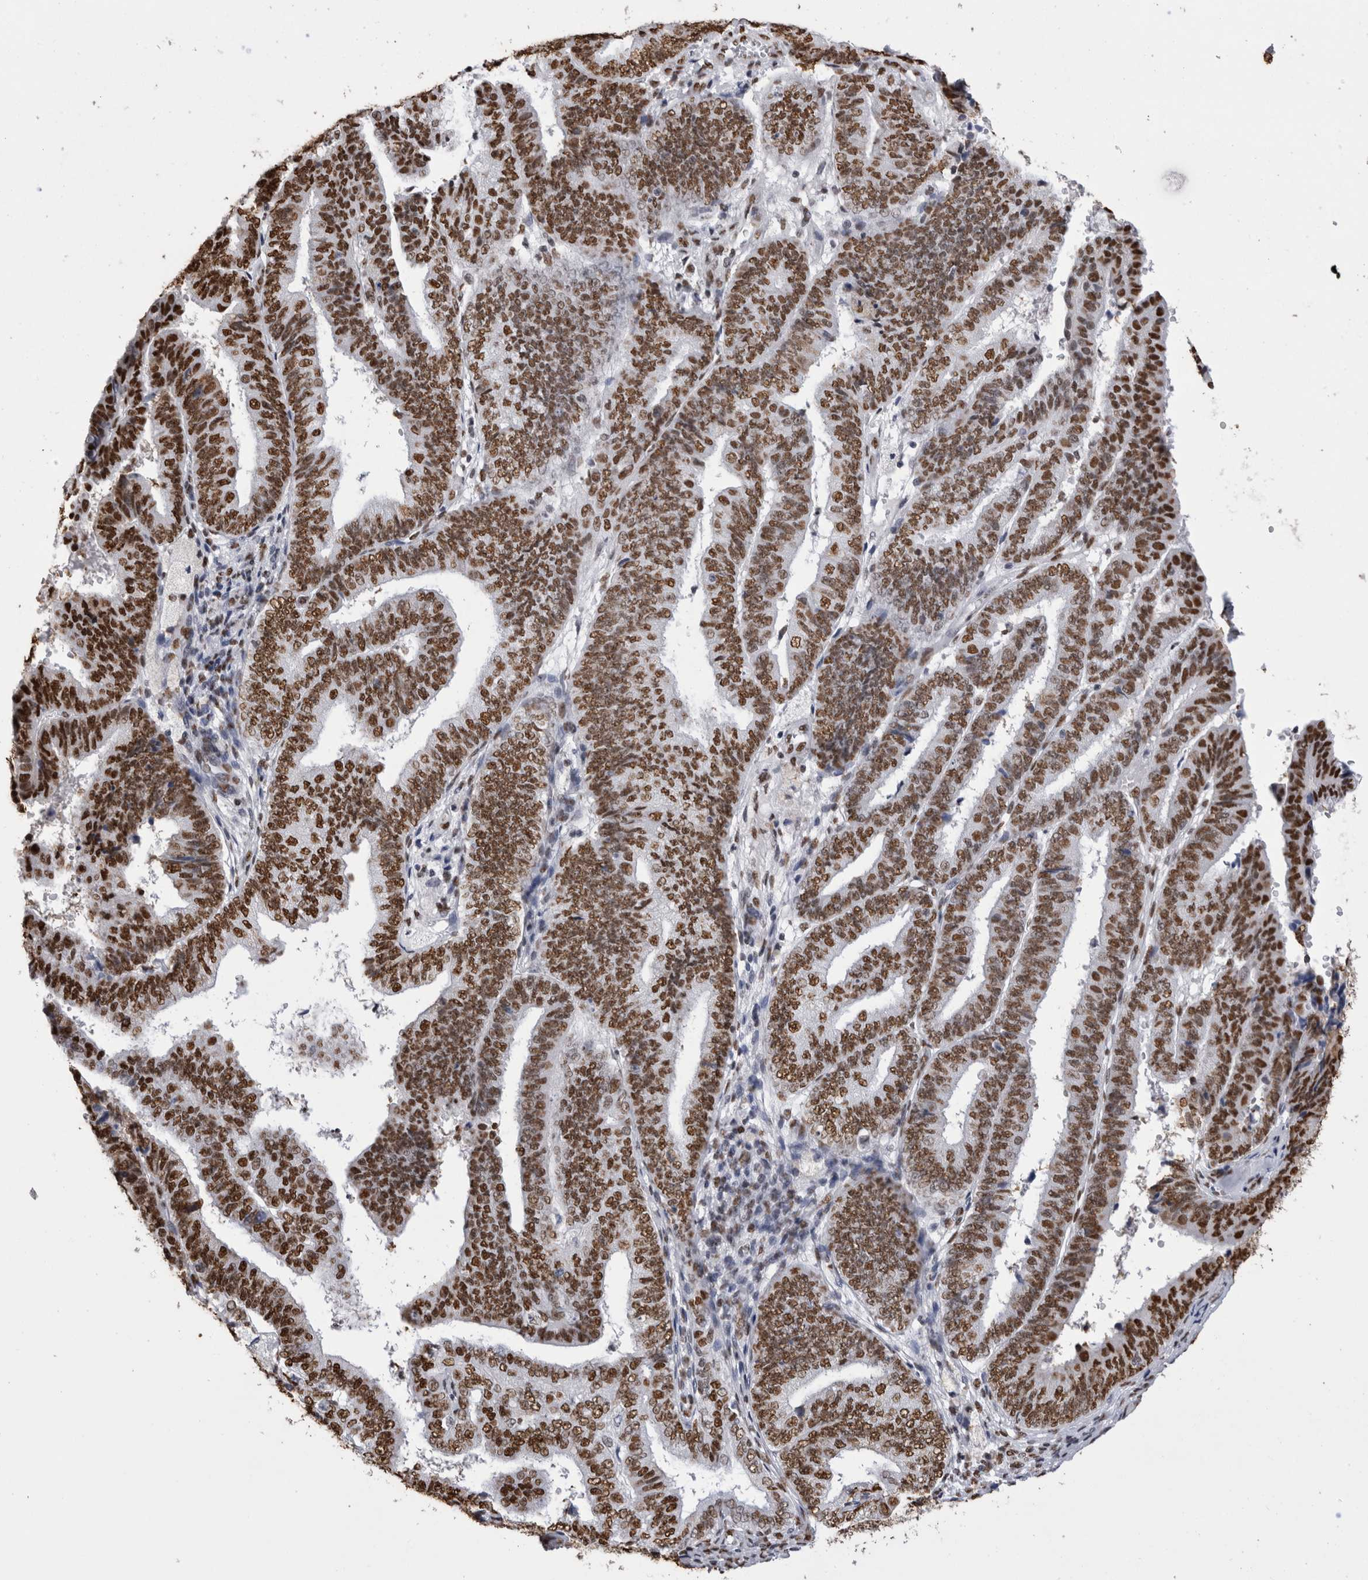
{"staining": {"intensity": "strong", "quantity": ">75%", "location": "nuclear"}, "tissue": "endometrial cancer", "cell_type": "Tumor cells", "image_type": "cancer", "snomed": [{"axis": "morphology", "description": "Adenocarcinoma, NOS"}, {"axis": "topography", "description": "Endometrium"}], "caption": "IHC photomicrograph of neoplastic tissue: human adenocarcinoma (endometrial) stained using immunohistochemistry exhibits high levels of strong protein expression localized specifically in the nuclear of tumor cells, appearing as a nuclear brown color.", "gene": "ALPK3", "patient": {"sex": "female", "age": 63}}